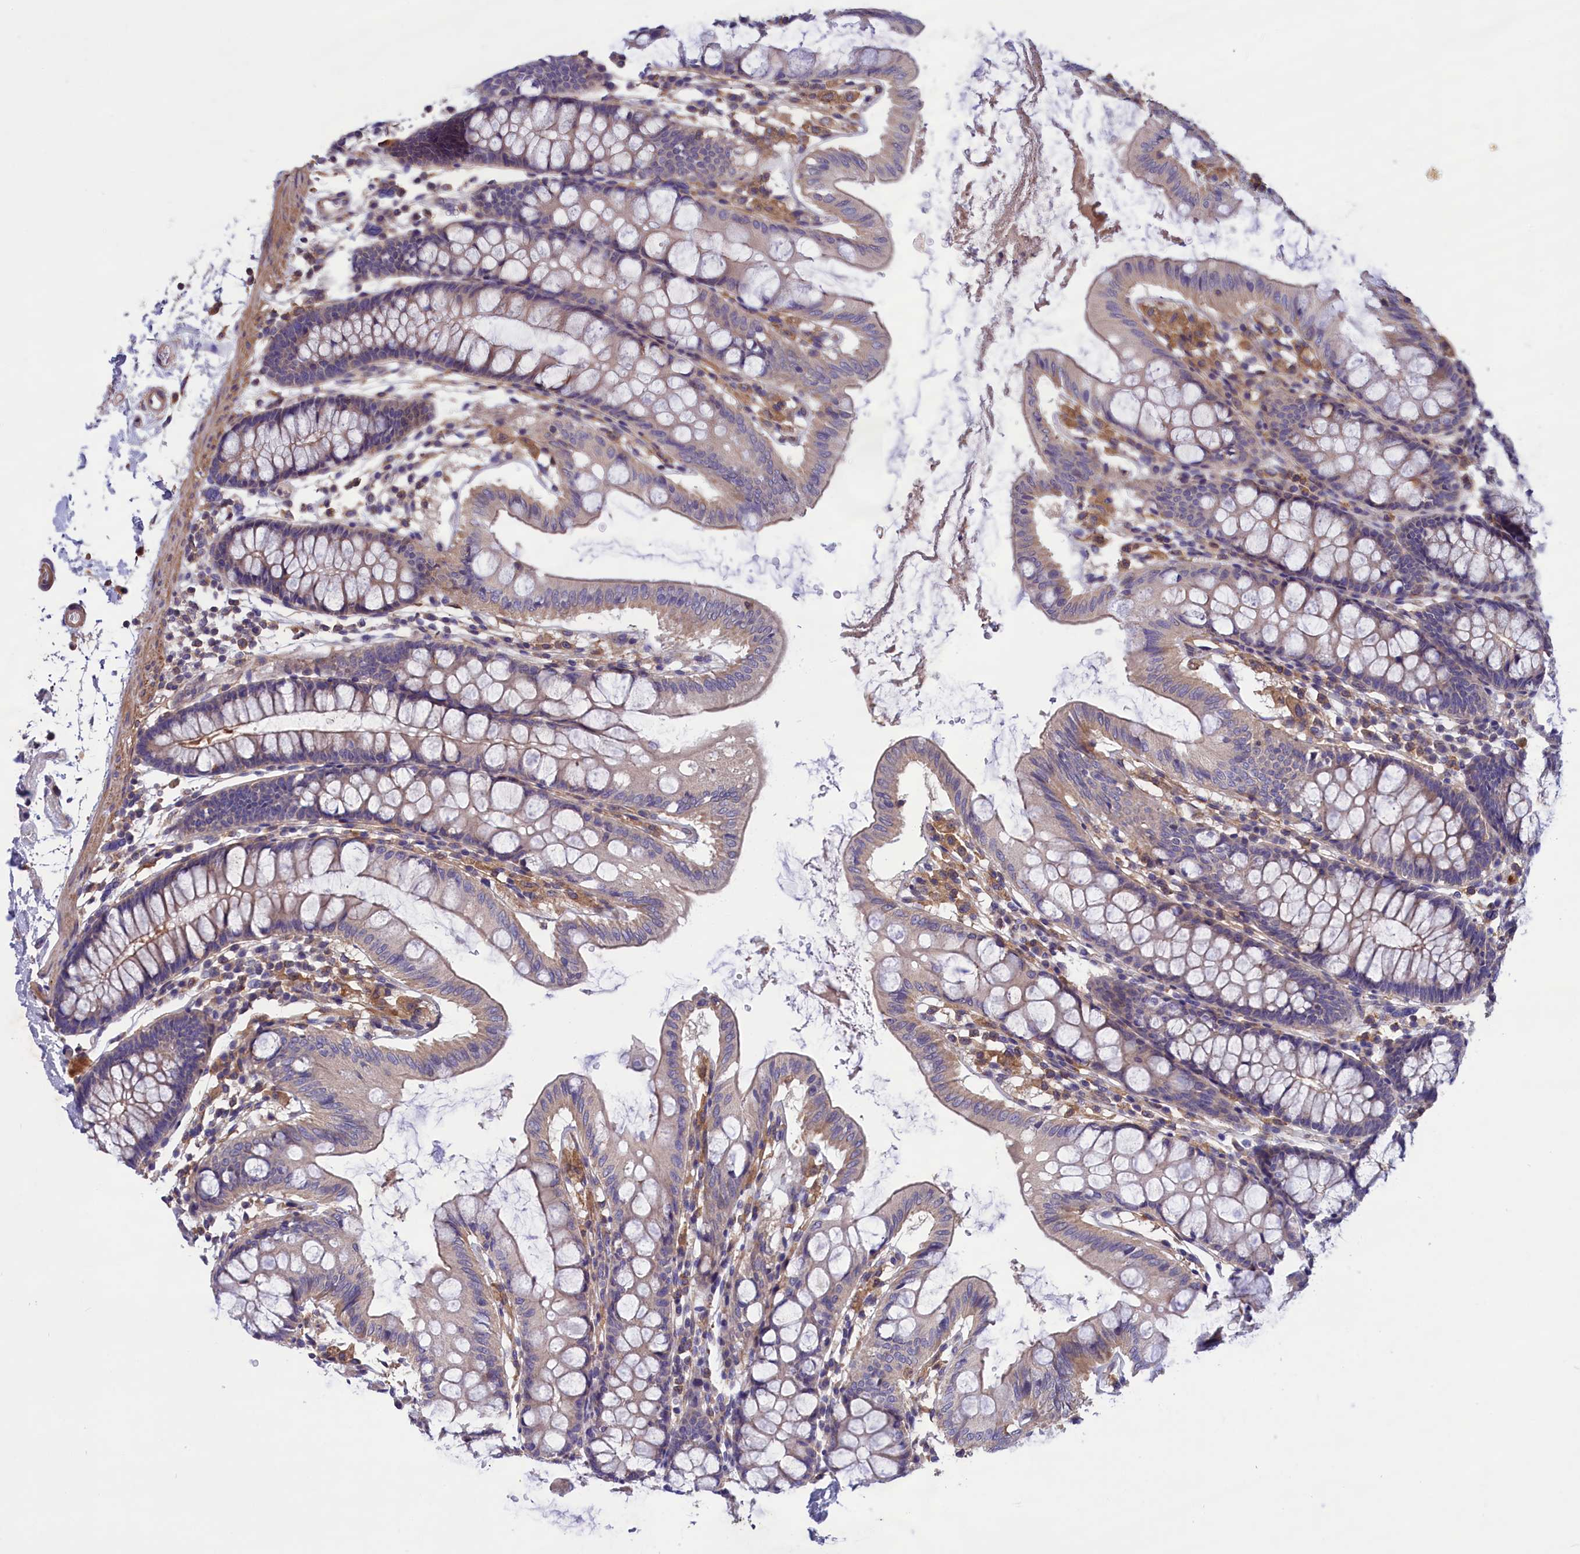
{"staining": {"intensity": "moderate", "quantity": ">75%", "location": "cytoplasmic/membranous"}, "tissue": "colon", "cell_type": "Endothelial cells", "image_type": "normal", "snomed": [{"axis": "morphology", "description": "Normal tissue, NOS"}, {"axis": "topography", "description": "Colon"}], "caption": "The photomicrograph exhibits staining of normal colon, revealing moderate cytoplasmic/membranous protein positivity (brown color) within endothelial cells.", "gene": "AMDHD2", "patient": {"sex": "male", "age": 75}}